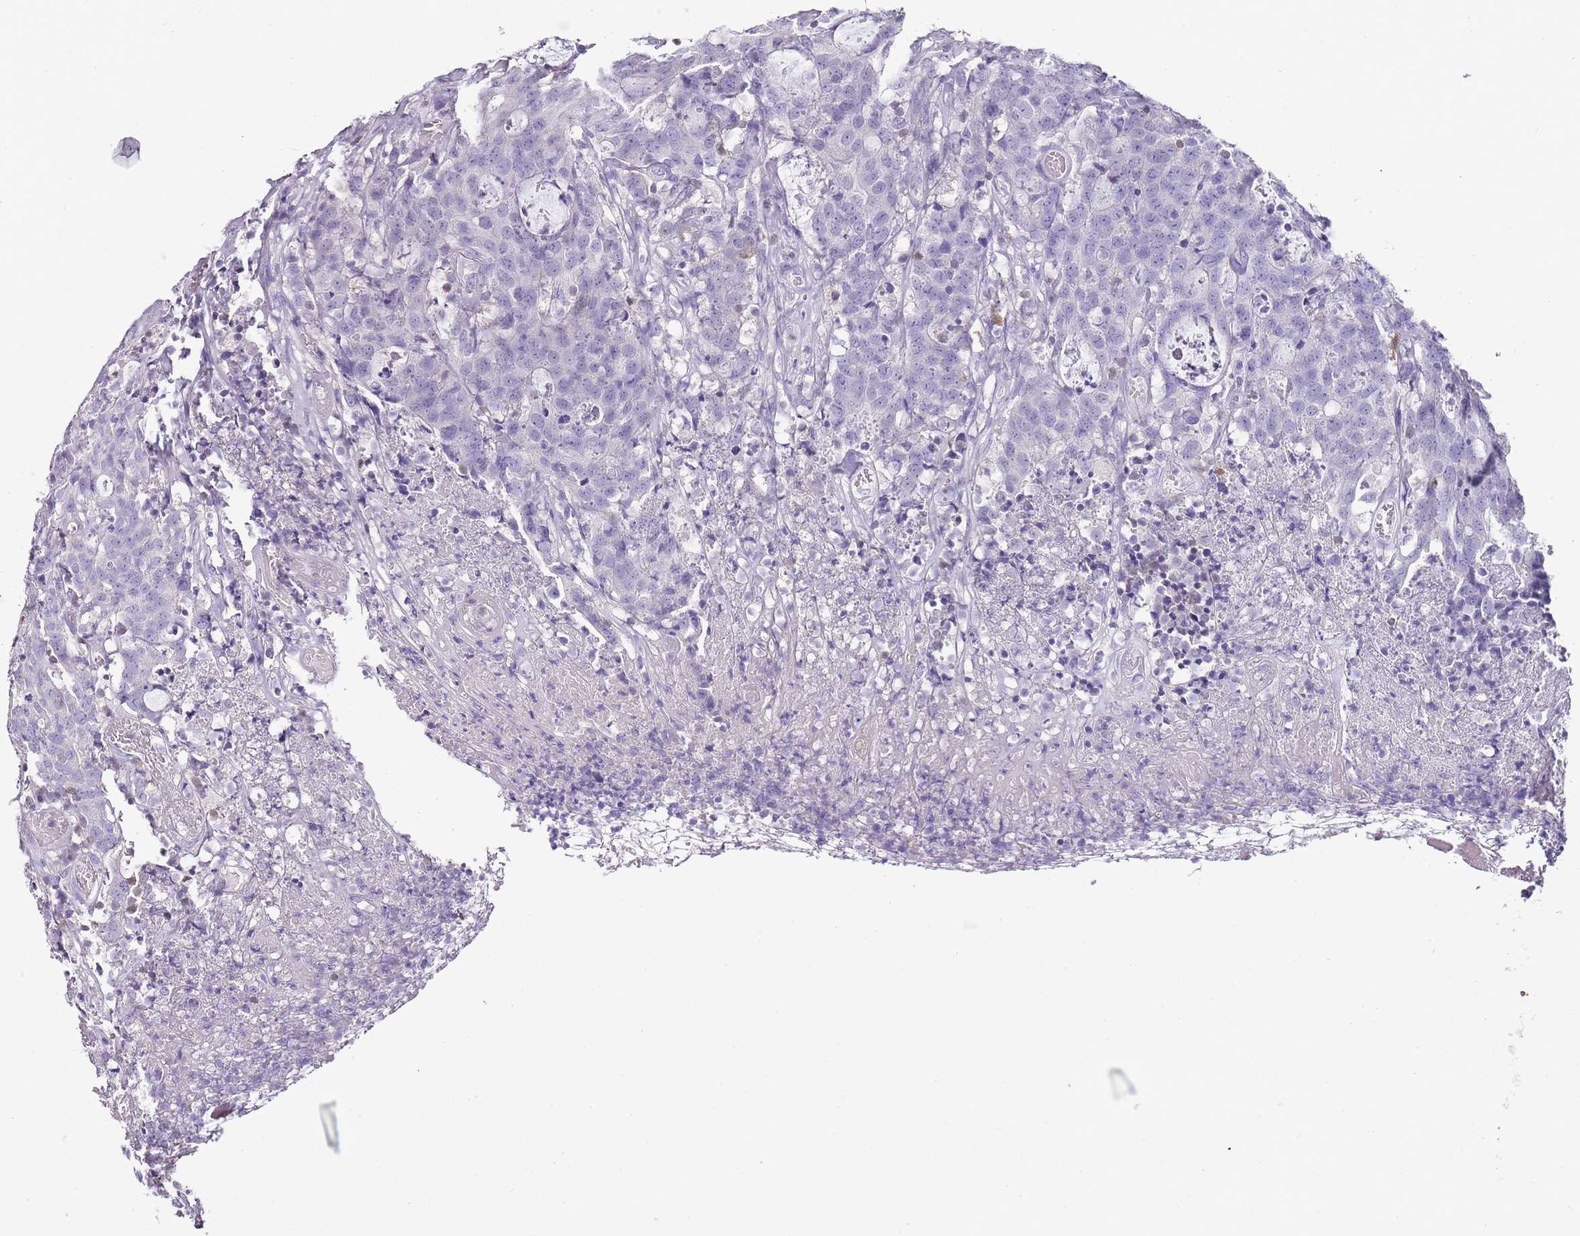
{"staining": {"intensity": "negative", "quantity": "none", "location": "none"}, "tissue": "colorectal cancer", "cell_type": "Tumor cells", "image_type": "cancer", "snomed": [{"axis": "morphology", "description": "Adenocarcinoma, NOS"}, {"axis": "topography", "description": "Colon"}], "caption": "Immunohistochemistry (IHC) of colorectal cancer (adenocarcinoma) demonstrates no positivity in tumor cells.", "gene": "ZBP1", "patient": {"sex": "male", "age": 83}}